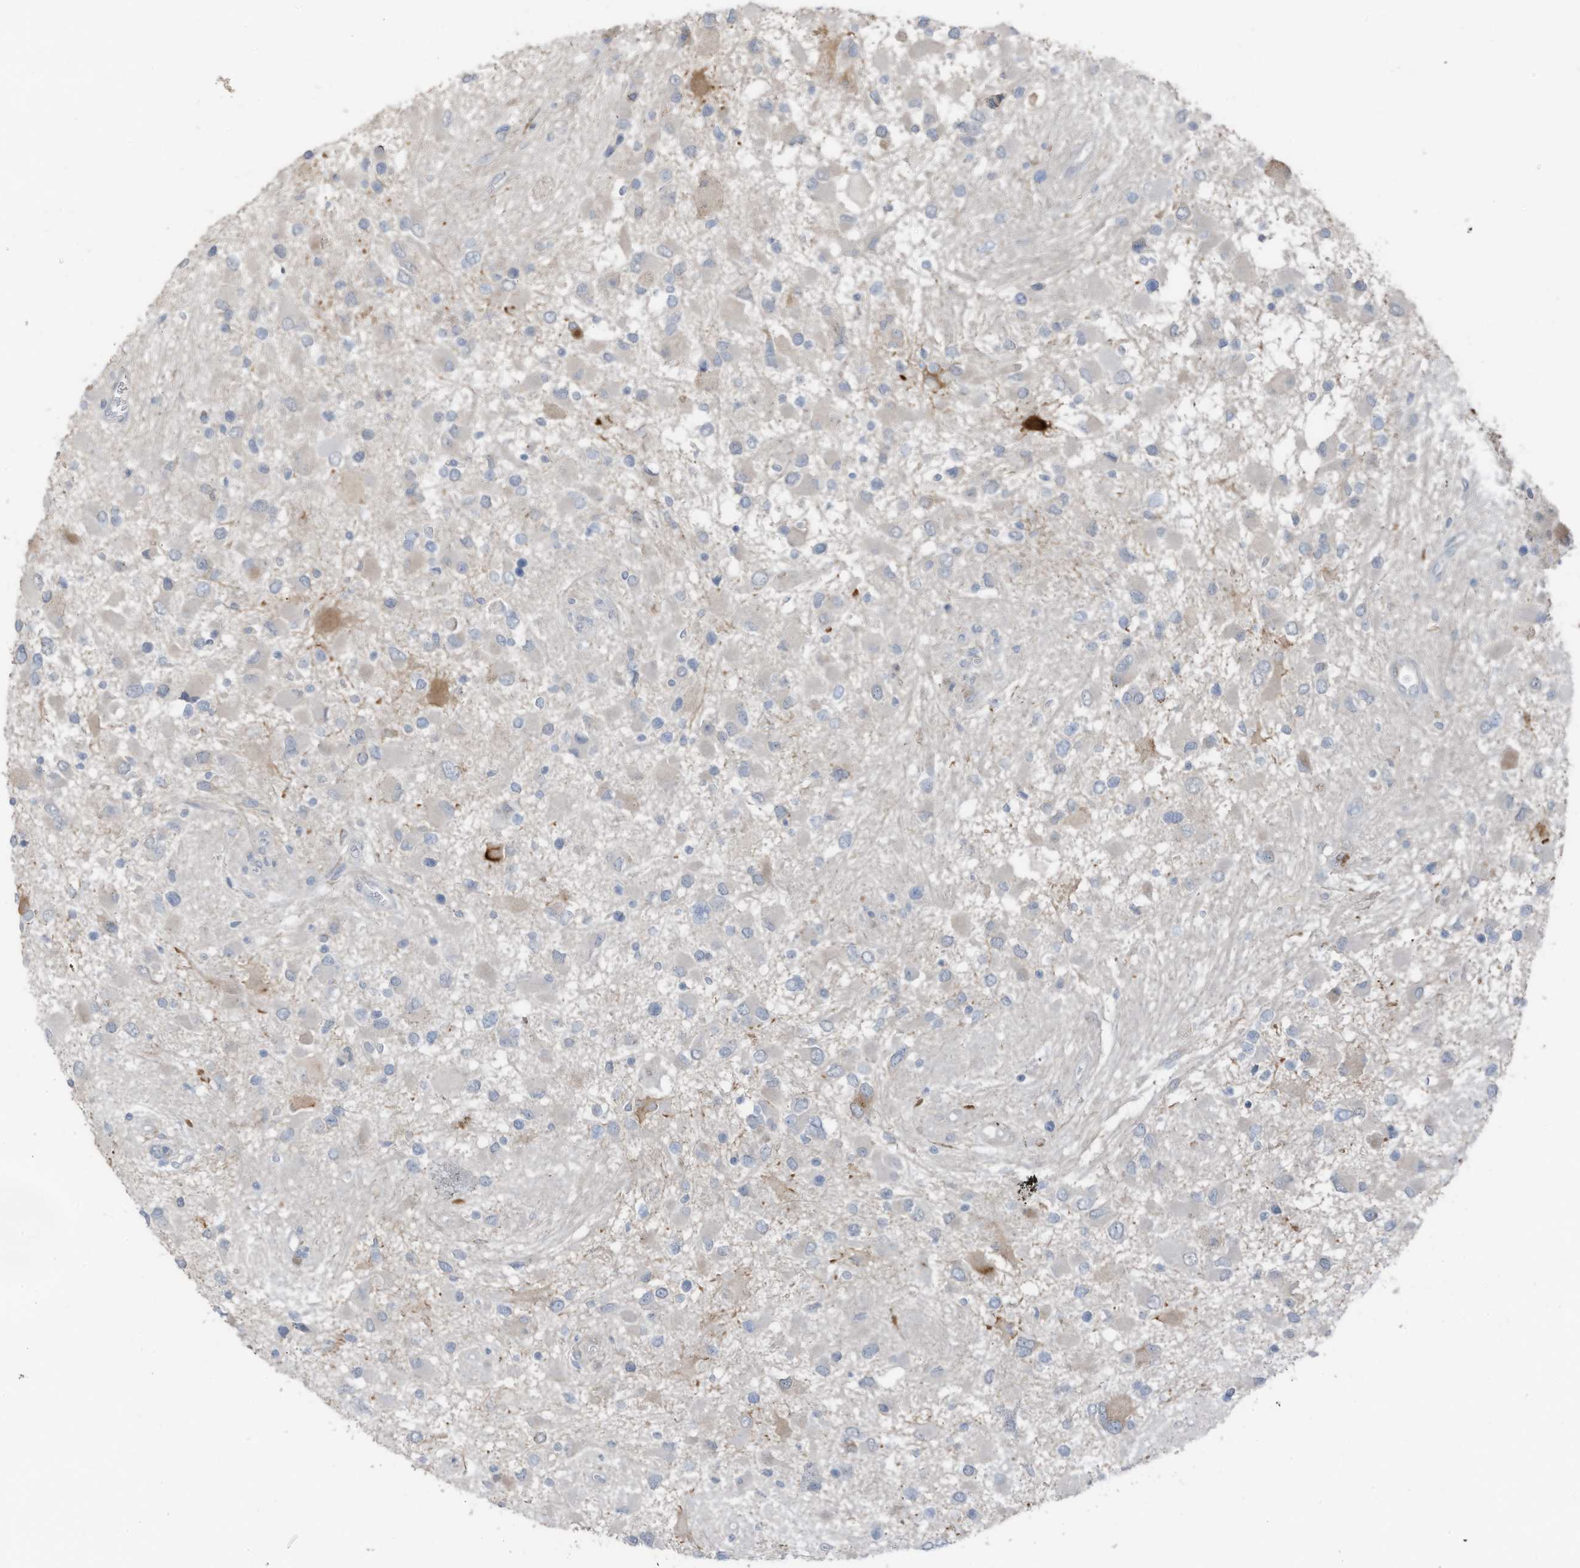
{"staining": {"intensity": "negative", "quantity": "none", "location": "none"}, "tissue": "glioma", "cell_type": "Tumor cells", "image_type": "cancer", "snomed": [{"axis": "morphology", "description": "Glioma, malignant, High grade"}, {"axis": "topography", "description": "Brain"}], "caption": "An image of human malignant glioma (high-grade) is negative for staining in tumor cells. Brightfield microscopy of immunohistochemistry (IHC) stained with DAB (brown) and hematoxylin (blue), captured at high magnification.", "gene": "ARHGEF33", "patient": {"sex": "male", "age": 53}}